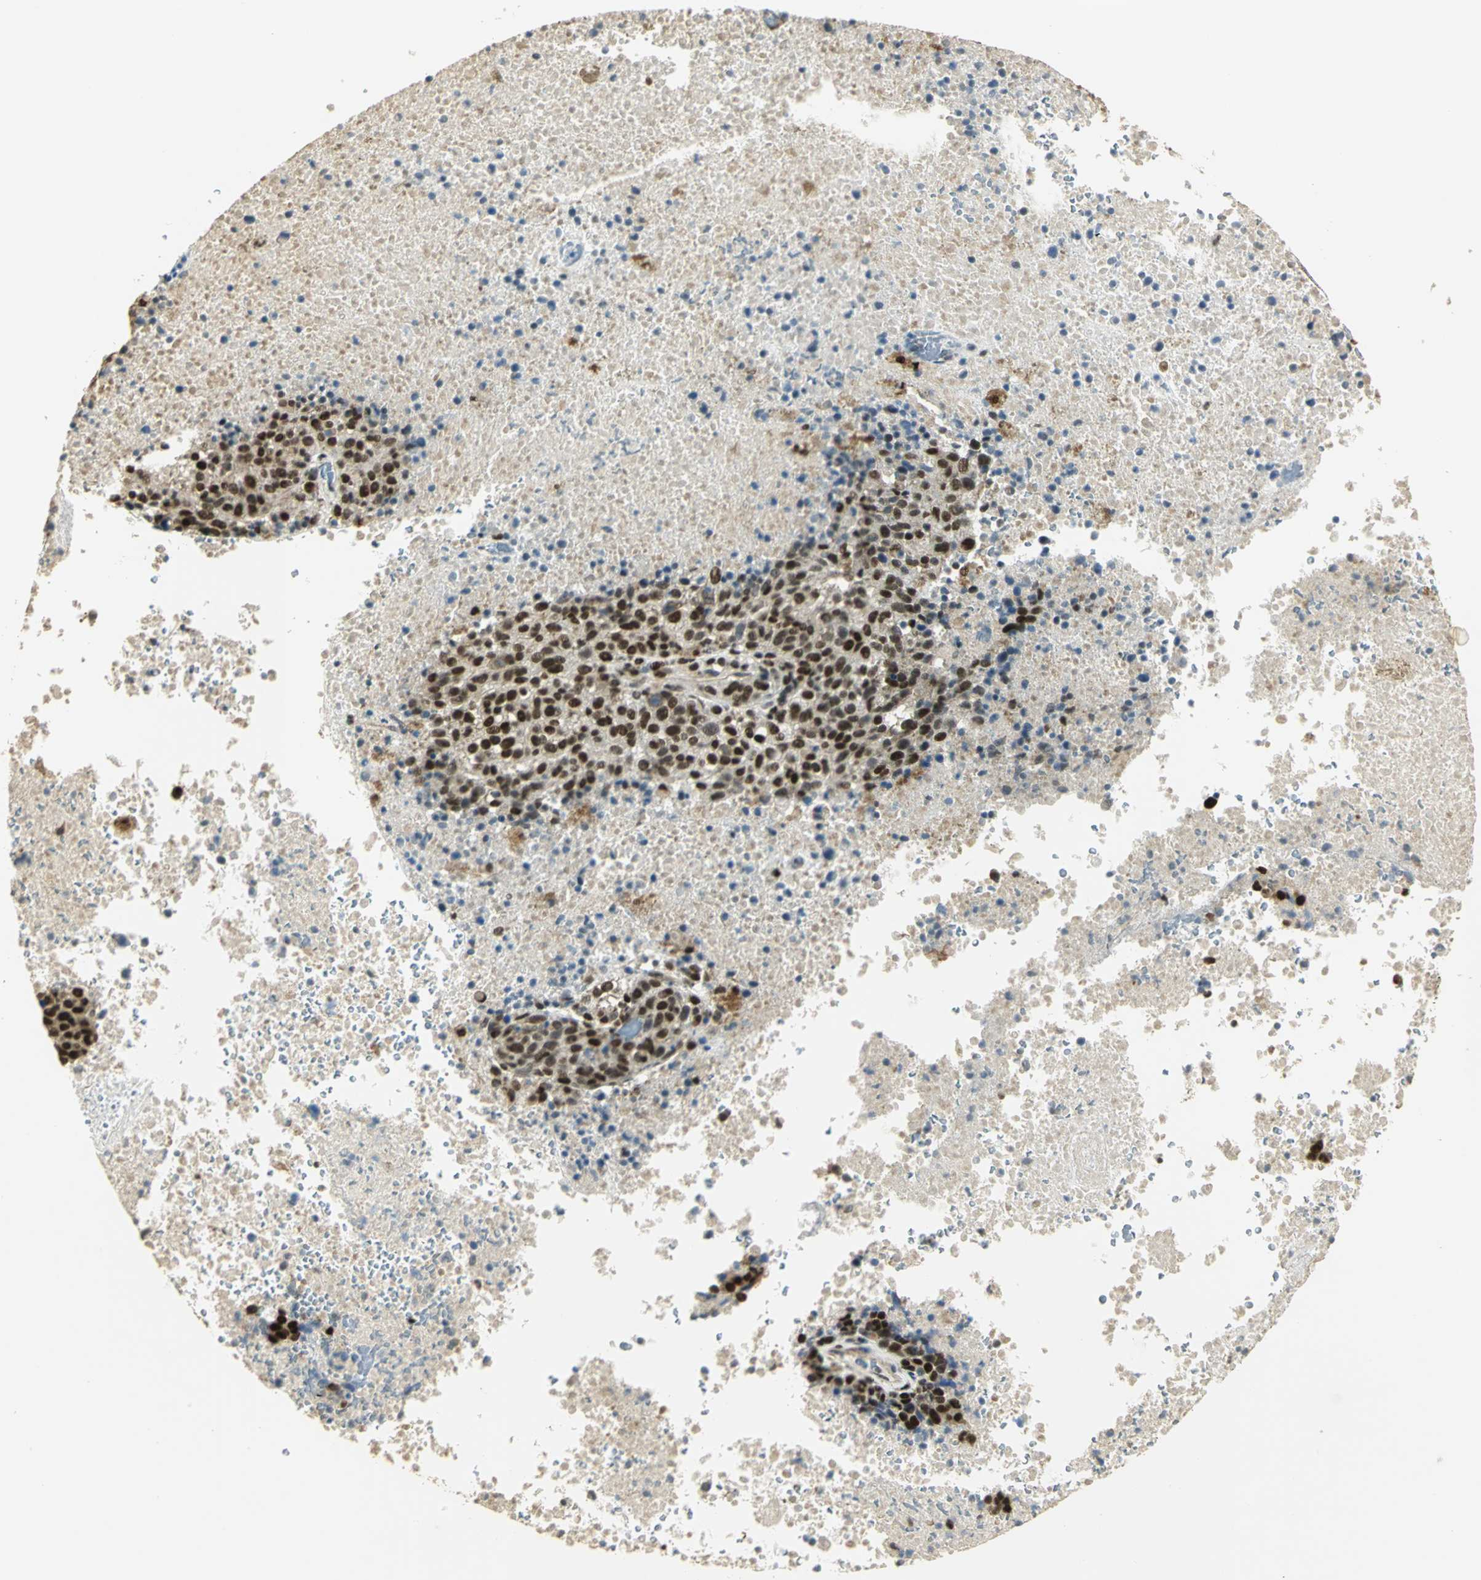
{"staining": {"intensity": "strong", "quantity": ">75%", "location": "nuclear"}, "tissue": "melanoma", "cell_type": "Tumor cells", "image_type": "cancer", "snomed": [{"axis": "morphology", "description": "Malignant melanoma, Metastatic site"}, {"axis": "topography", "description": "Cerebral cortex"}], "caption": "DAB (3,3'-diaminobenzidine) immunohistochemical staining of human melanoma reveals strong nuclear protein positivity in about >75% of tumor cells. (IHC, brightfield microscopy, high magnification).", "gene": "ELF1", "patient": {"sex": "female", "age": 52}}